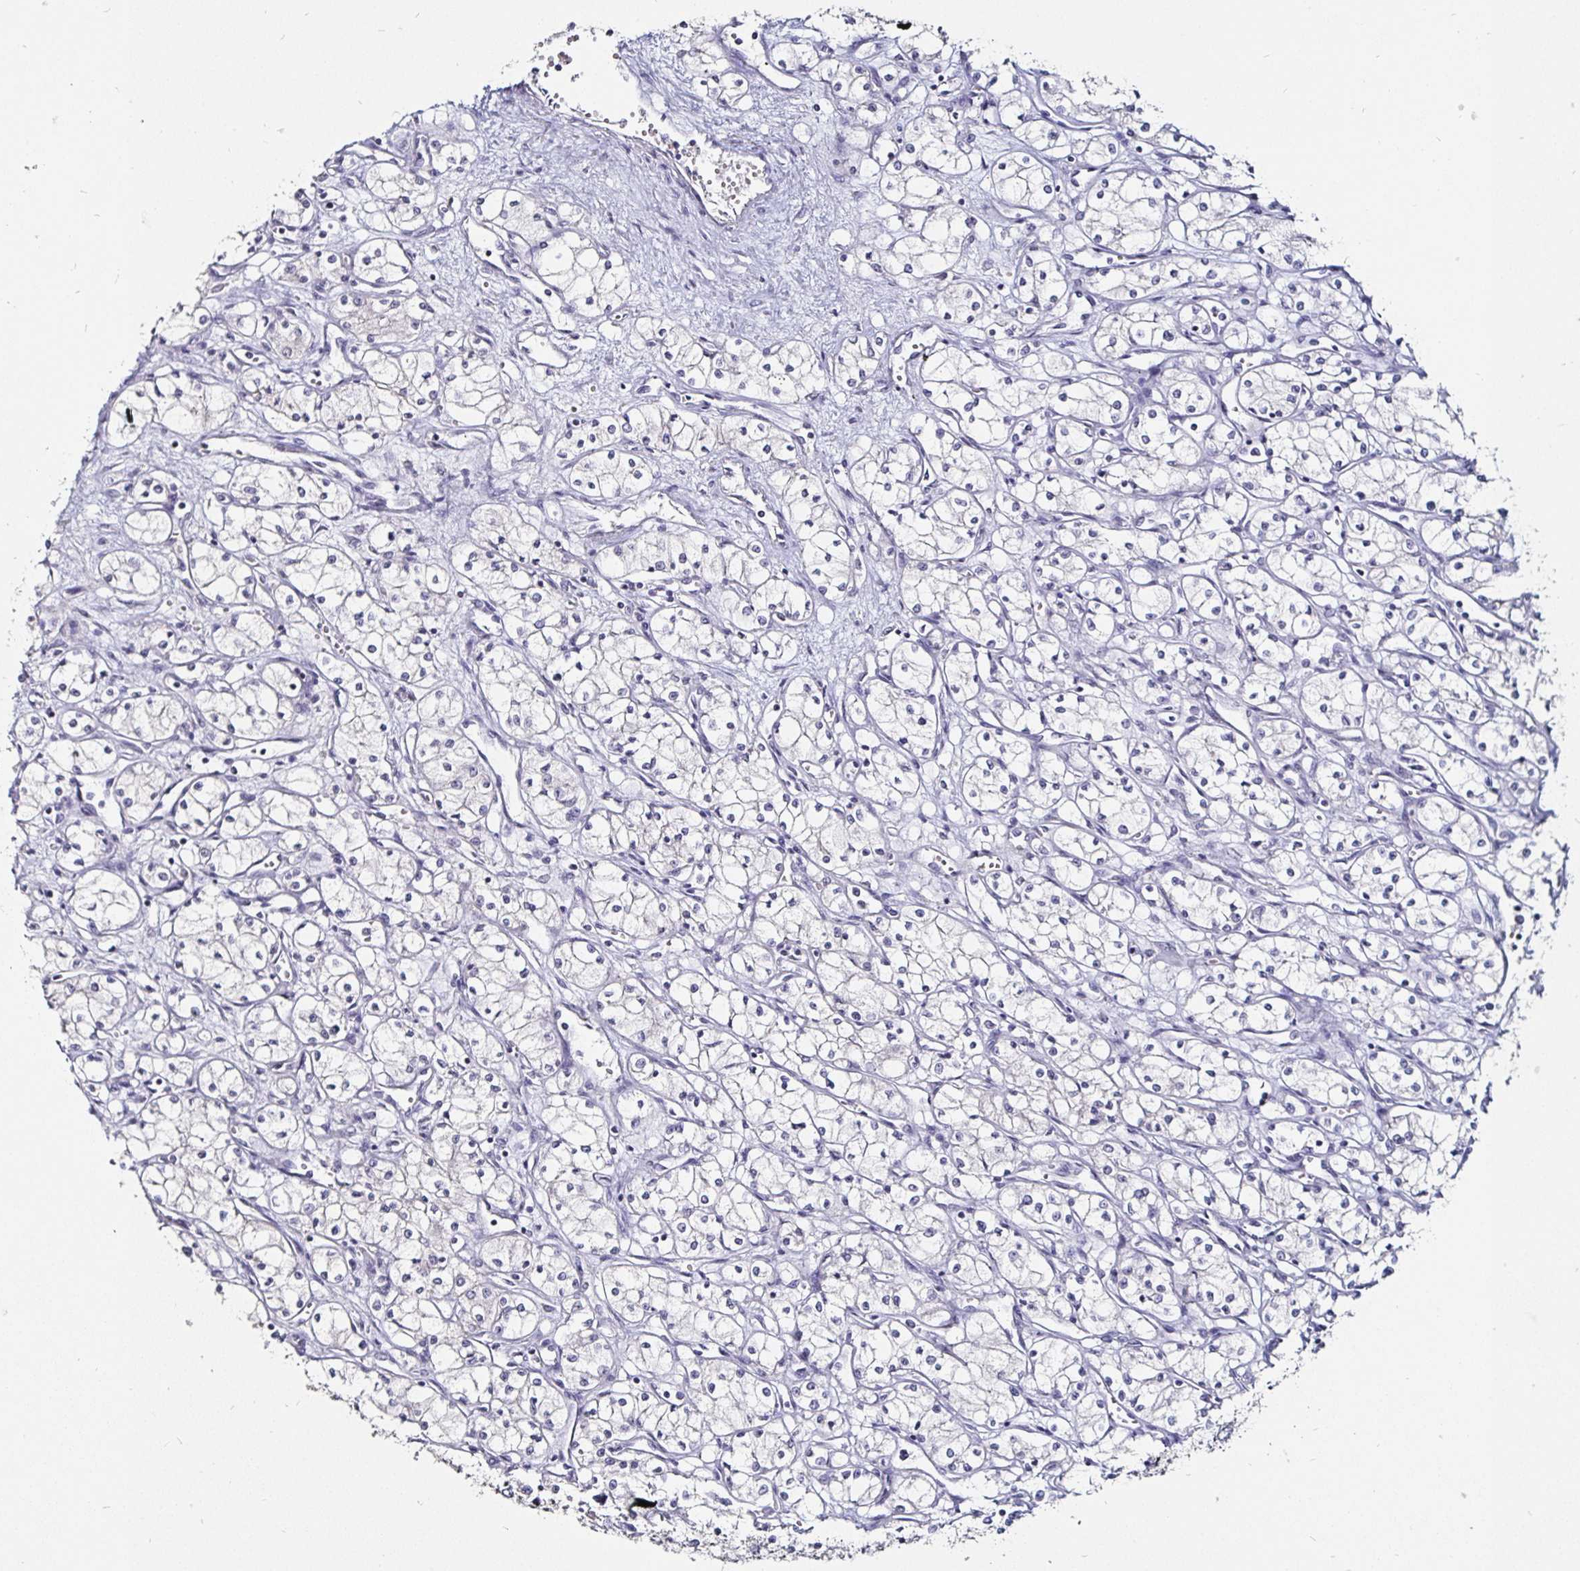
{"staining": {"intensity": "negative", "quantity": "none", "location": "none"}, "tissue": "renal cancer", "cell_type": "Tumor cells", "image_type": "cancer", "snomed": [{"axis": "morphology", "description": "Normal tissue, NOS"}, {"axis": "morphology", "description": "Adenocarcinoma, NOS"}, {"axis": "topography", "description": "Kidney"}], "caption": "Human renal cancer stained for a protein using immunohistochemistry (IHC) displays no positivity in tumor cells.", "gene": "FAIM2", "patient": {"sex": "male", "age": 59}}